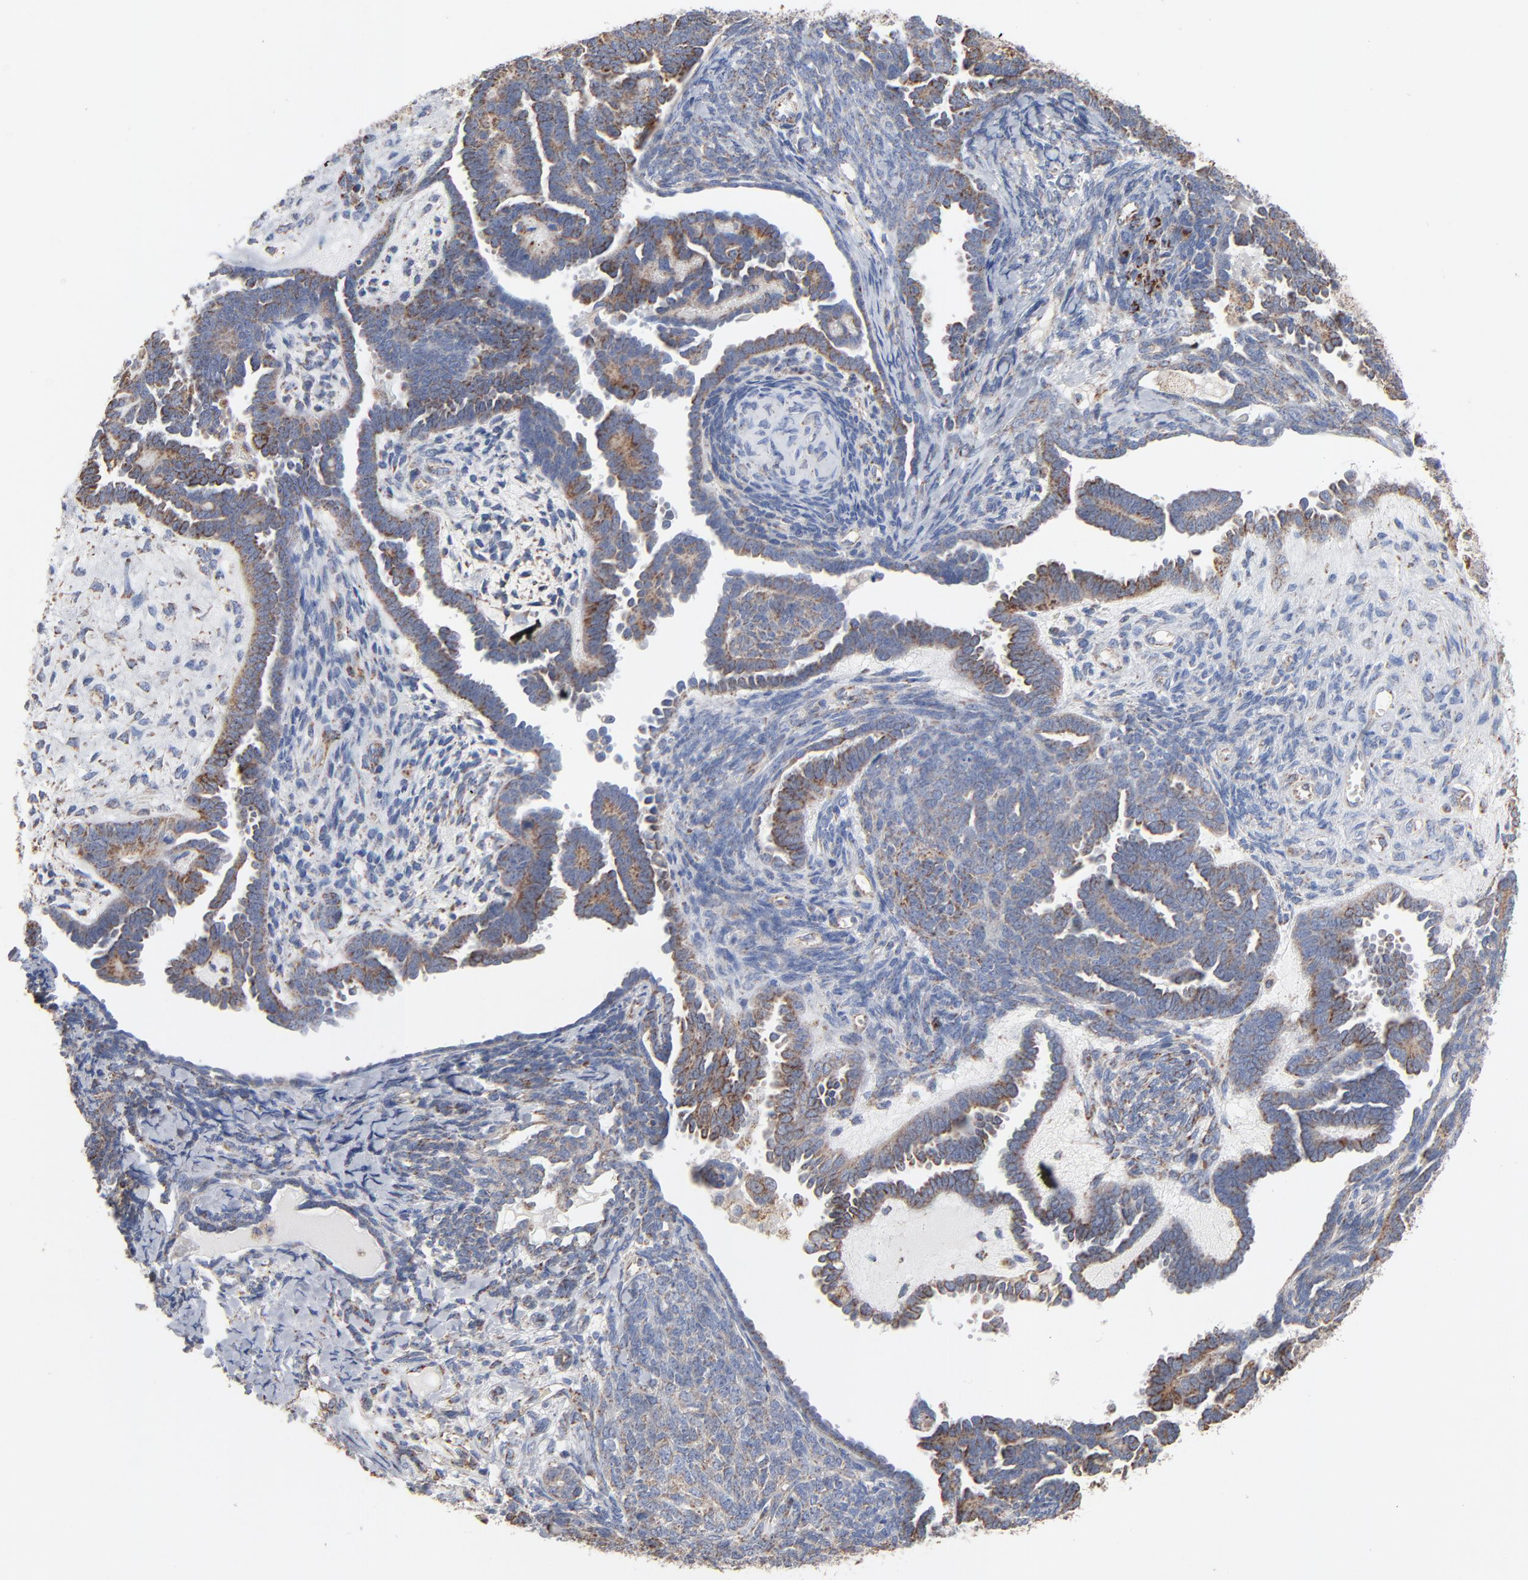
{"staining": {"intensity": "moderate", "quantity": ">75%", "location": "cytoplasmic/membranous"}, "tissue": "endometrial cancer", "cell_type": "Tumor cells", "image_type": "cancer", "snomed": [{"axis": "morphology", "description": "Neoplasm, malignant, NOS"}, {"axis": "topography", "description": "Endometrium"}], "caption": "Endometrial cancer stained with a brown dye exhibits moderate cytoplasmic/membranous positive expression in approximately >75% of tumor cells.", "gene": "UQCRC1", "patient": {"sex": "female", "age": 74}}